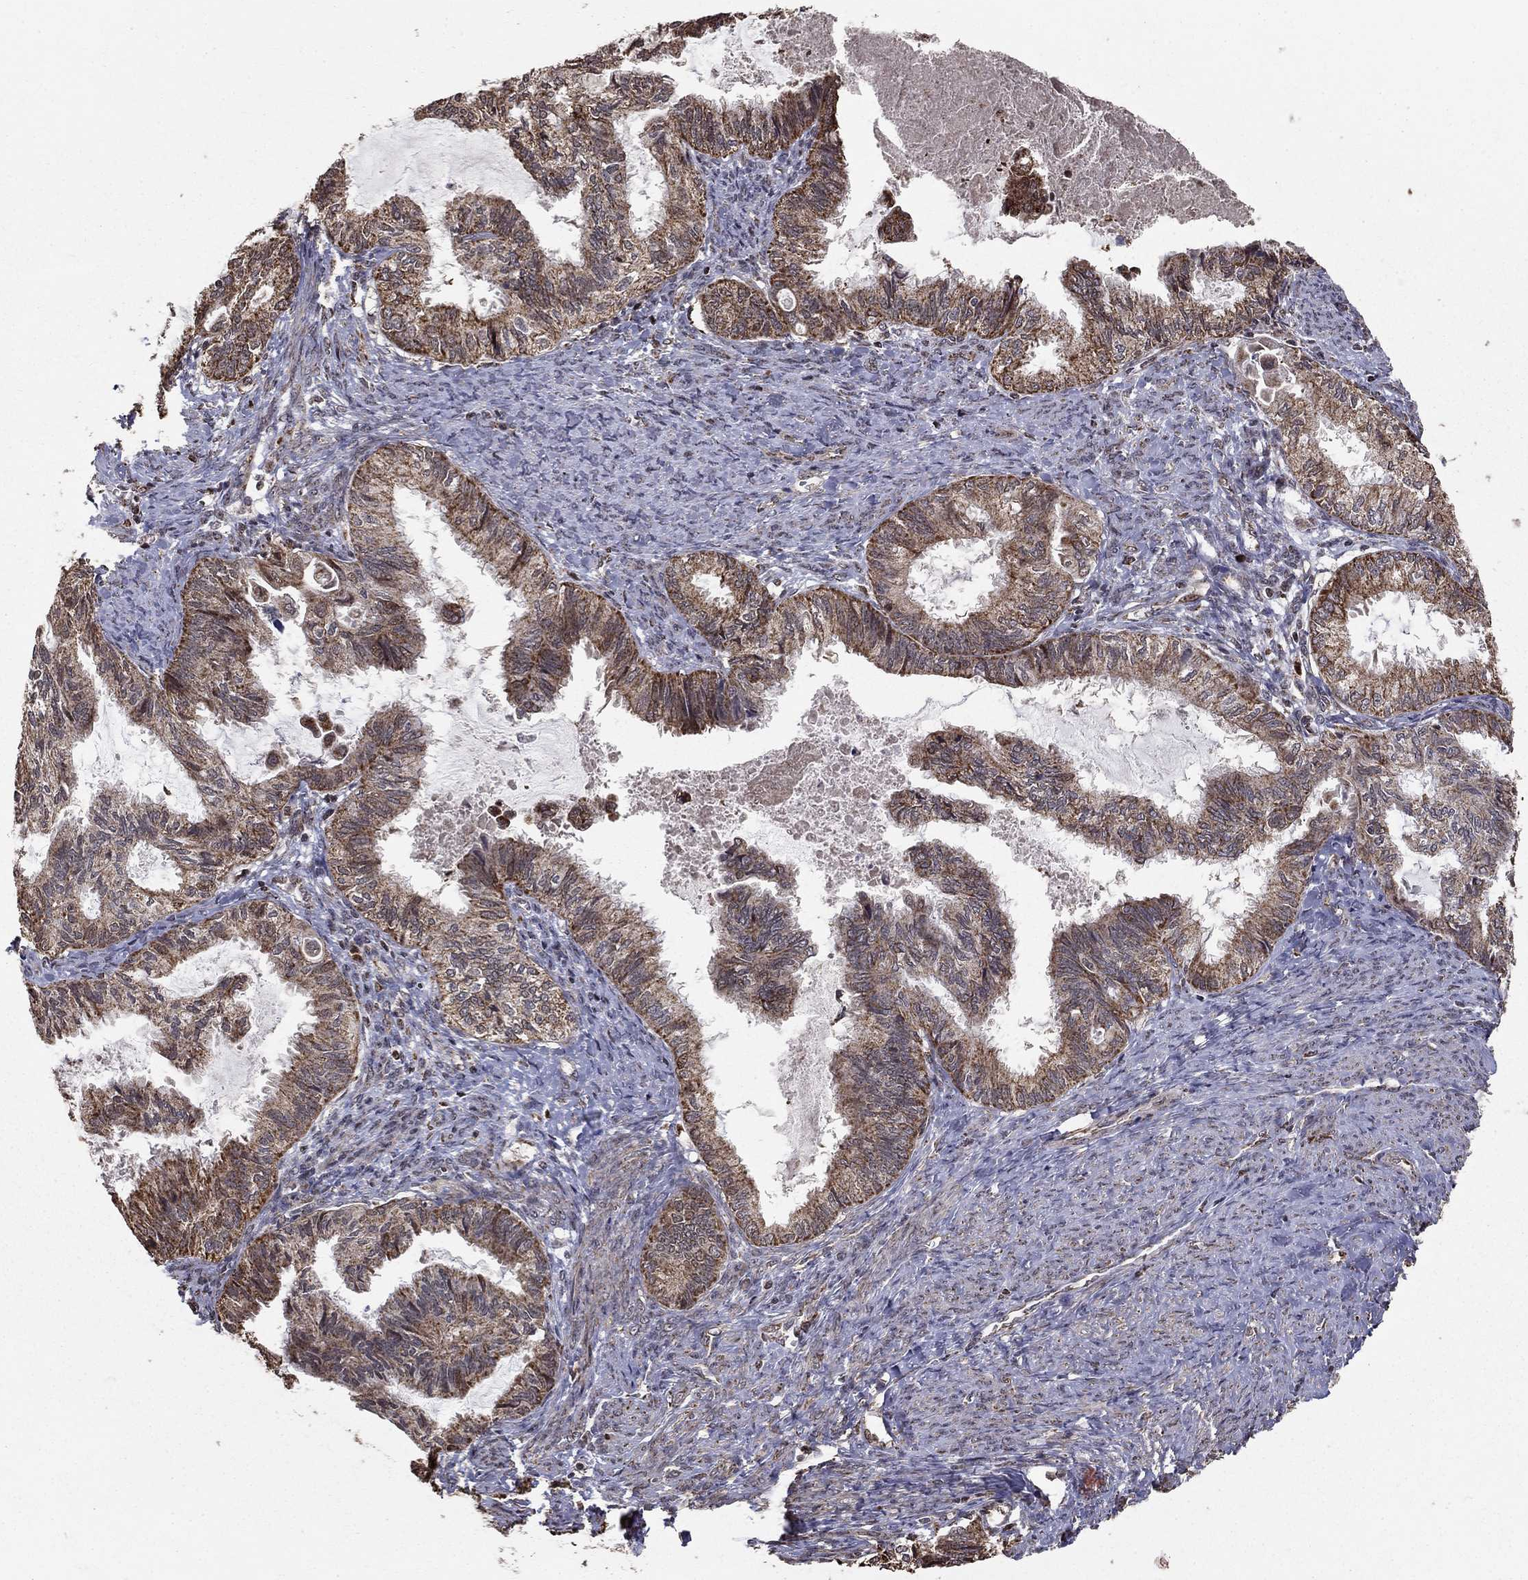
{"staining": {"intensity": "moderate", "quantity": ">75%", "location": "cytoplasmic/membranous"}, "tissue": "endometrial cancer", "cell_type": "Tumor cells", "image_type": "cancer", "snomed": [{"axis": "morphology", "description": "Adenocarcinoma, NOS"}, {"axis": "topography", "description": "Endometrium"}], "caption": "A high-resolution micrograph shows immunohistochemistry (IHC) staining of endometrial cancer, which displays moderate cytoplasmic/membranous staining in approximately >75% of tumor cells.", "gene": "ACOT13", "patient": {"sex": "female", "age": 86}}